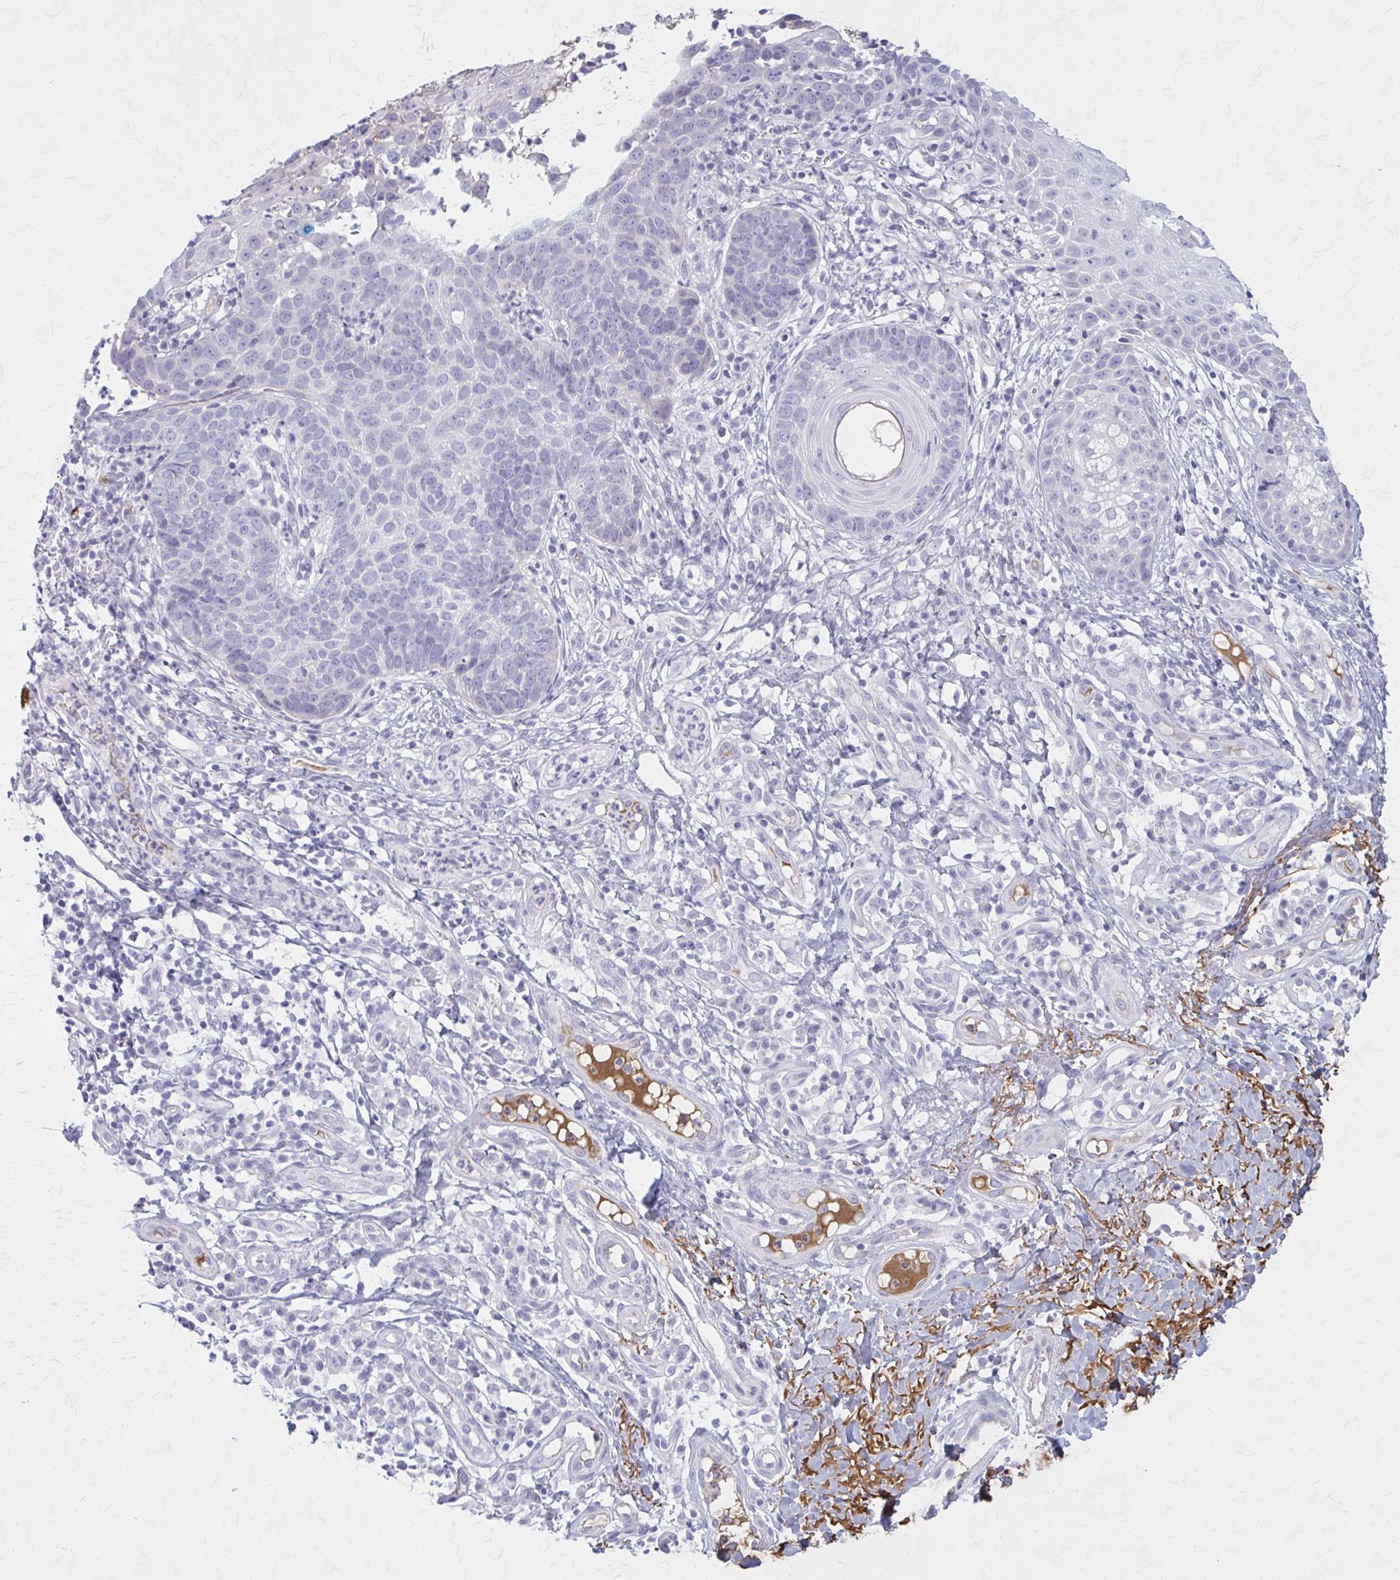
{"staining": {"intensity": "negative", "quantity": "none", "location": "none"}, "tissue": "skin cancer", "cell_type": "Tumor cells", "image_type": "cancer", "snomed": [{"axis": "morphology", "description": "Basal cell carcinoma"}, {"axis": "topography", "description": "Skin"}, {"axis": "topography", "description": "Skin of leg"}], "caption": "Photomicrograph shows no significant protein staining in tumor cells of skin cancer.", "gene": "SERPIND1", "patient": {"sex": "female", "age": 87}}